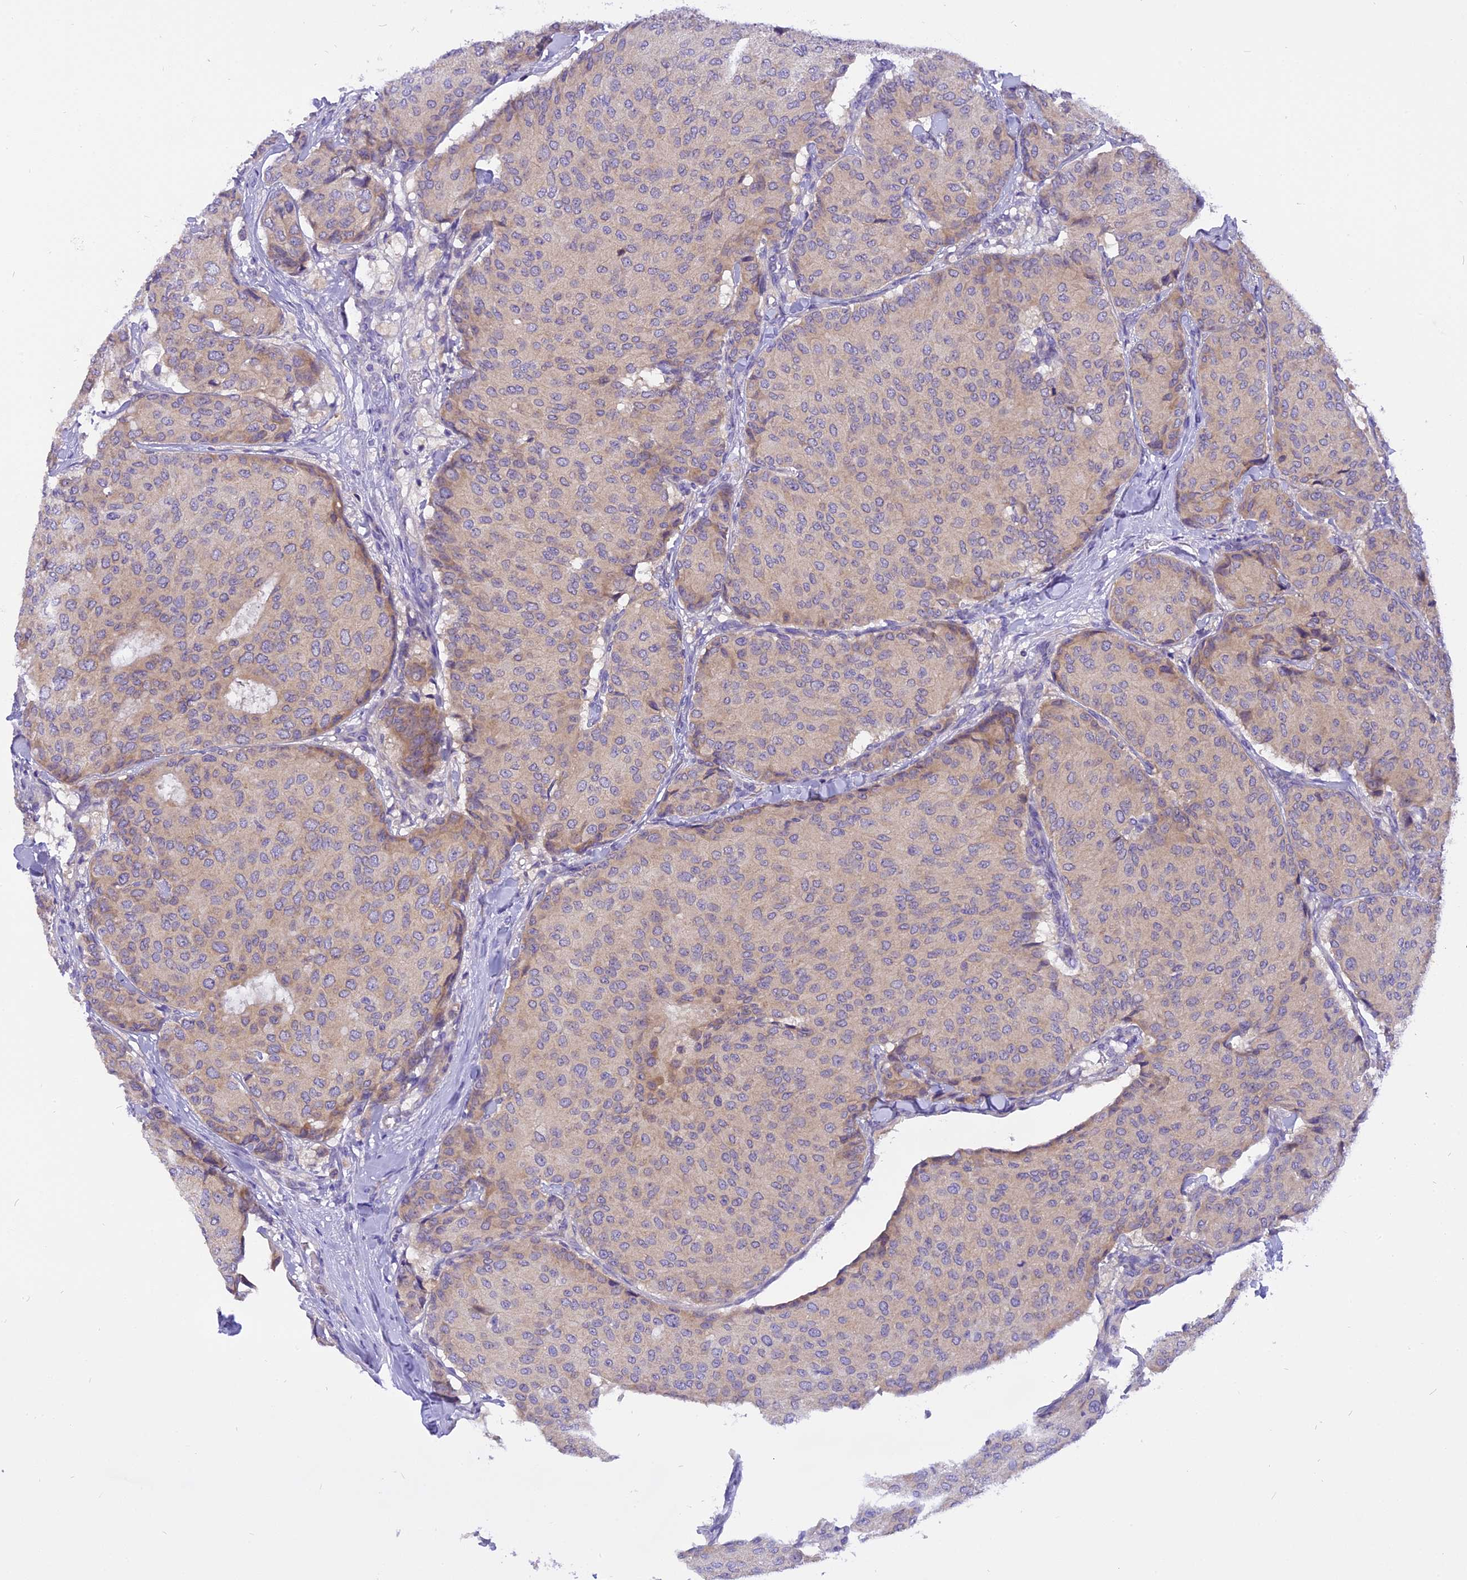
{"staining": {"intensity": "weak", "quantity": "<25%", "location": "cytoplasmic/membranous"}, "tissue": "breast cancer", "cell_type": "Tumor cells", "image_type": "cancer", "snomed": [{"axis": "morphology", "description": "Duct carcinoma"}, {"axis": "topography", "description": "Breast"}], "caption": "Breast infiltrating ductal carcinoma stained for a protein using IHC demonstrates no positivity tumor cells.", "gene": "TRIM3", "patient": {"sex": "female", "age": 75}}